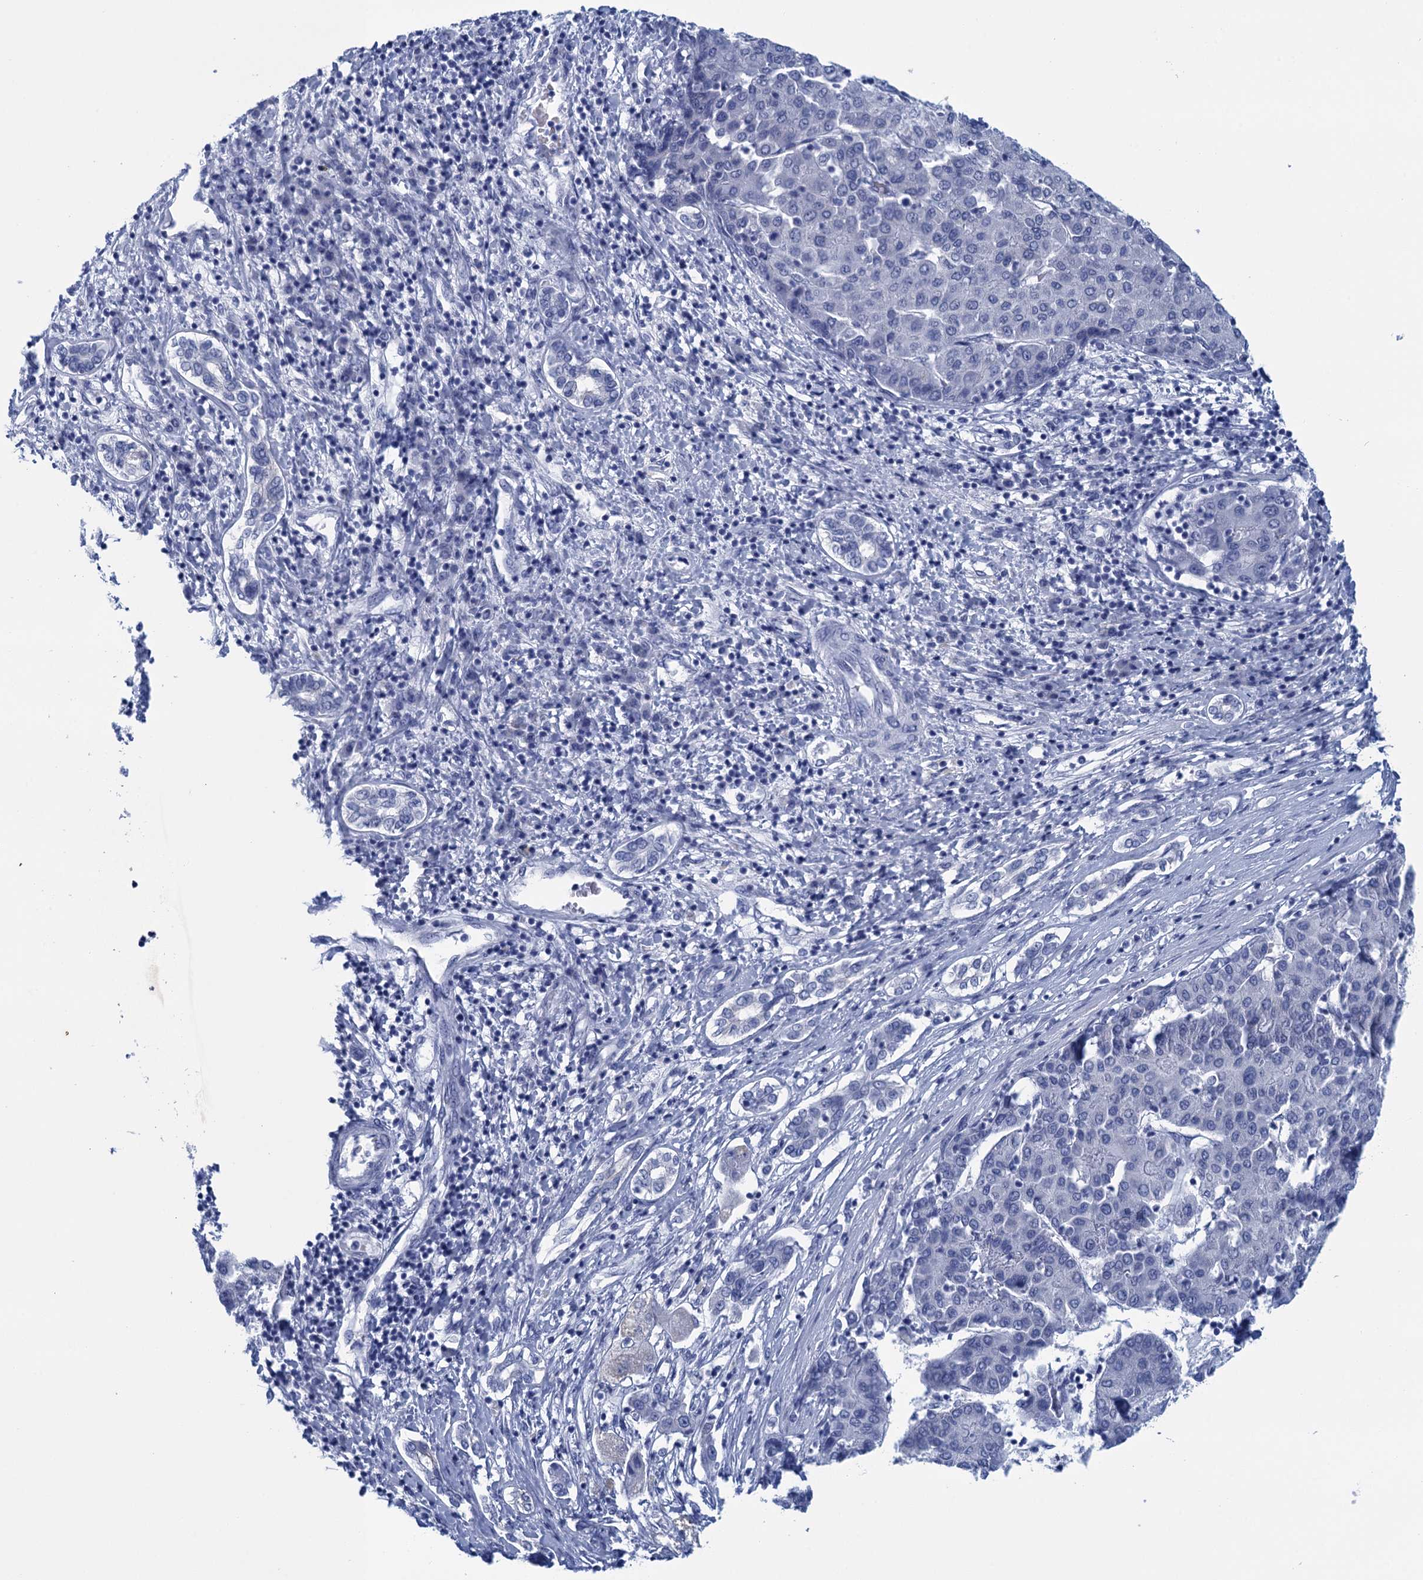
{"staining": {"intensity": "negative", "quantity": "none", "location": "none"}, "tissue": "liver cancer", "cell_type": "Tumor cells", "image_type": "cancer", "snomed": [{"axis": "morphology", "description": "Carcinoma, Hepatocellular, NOS"}, {"axis": "topography", "description": "Liver"}], "caption": "High power microscopy image of an immunohistochemistry micrograph of liver cancer (hepatocellular carcinoma), revealing no significant positivity in tumor cells. The staining was performed using DAB to visualize the protein expression in brown, while the nuclei were stained in blue with hematoxylin (Magnification: 20x).", "gene": "SCEL", "patient": {"sex": "male", "age": 65}}